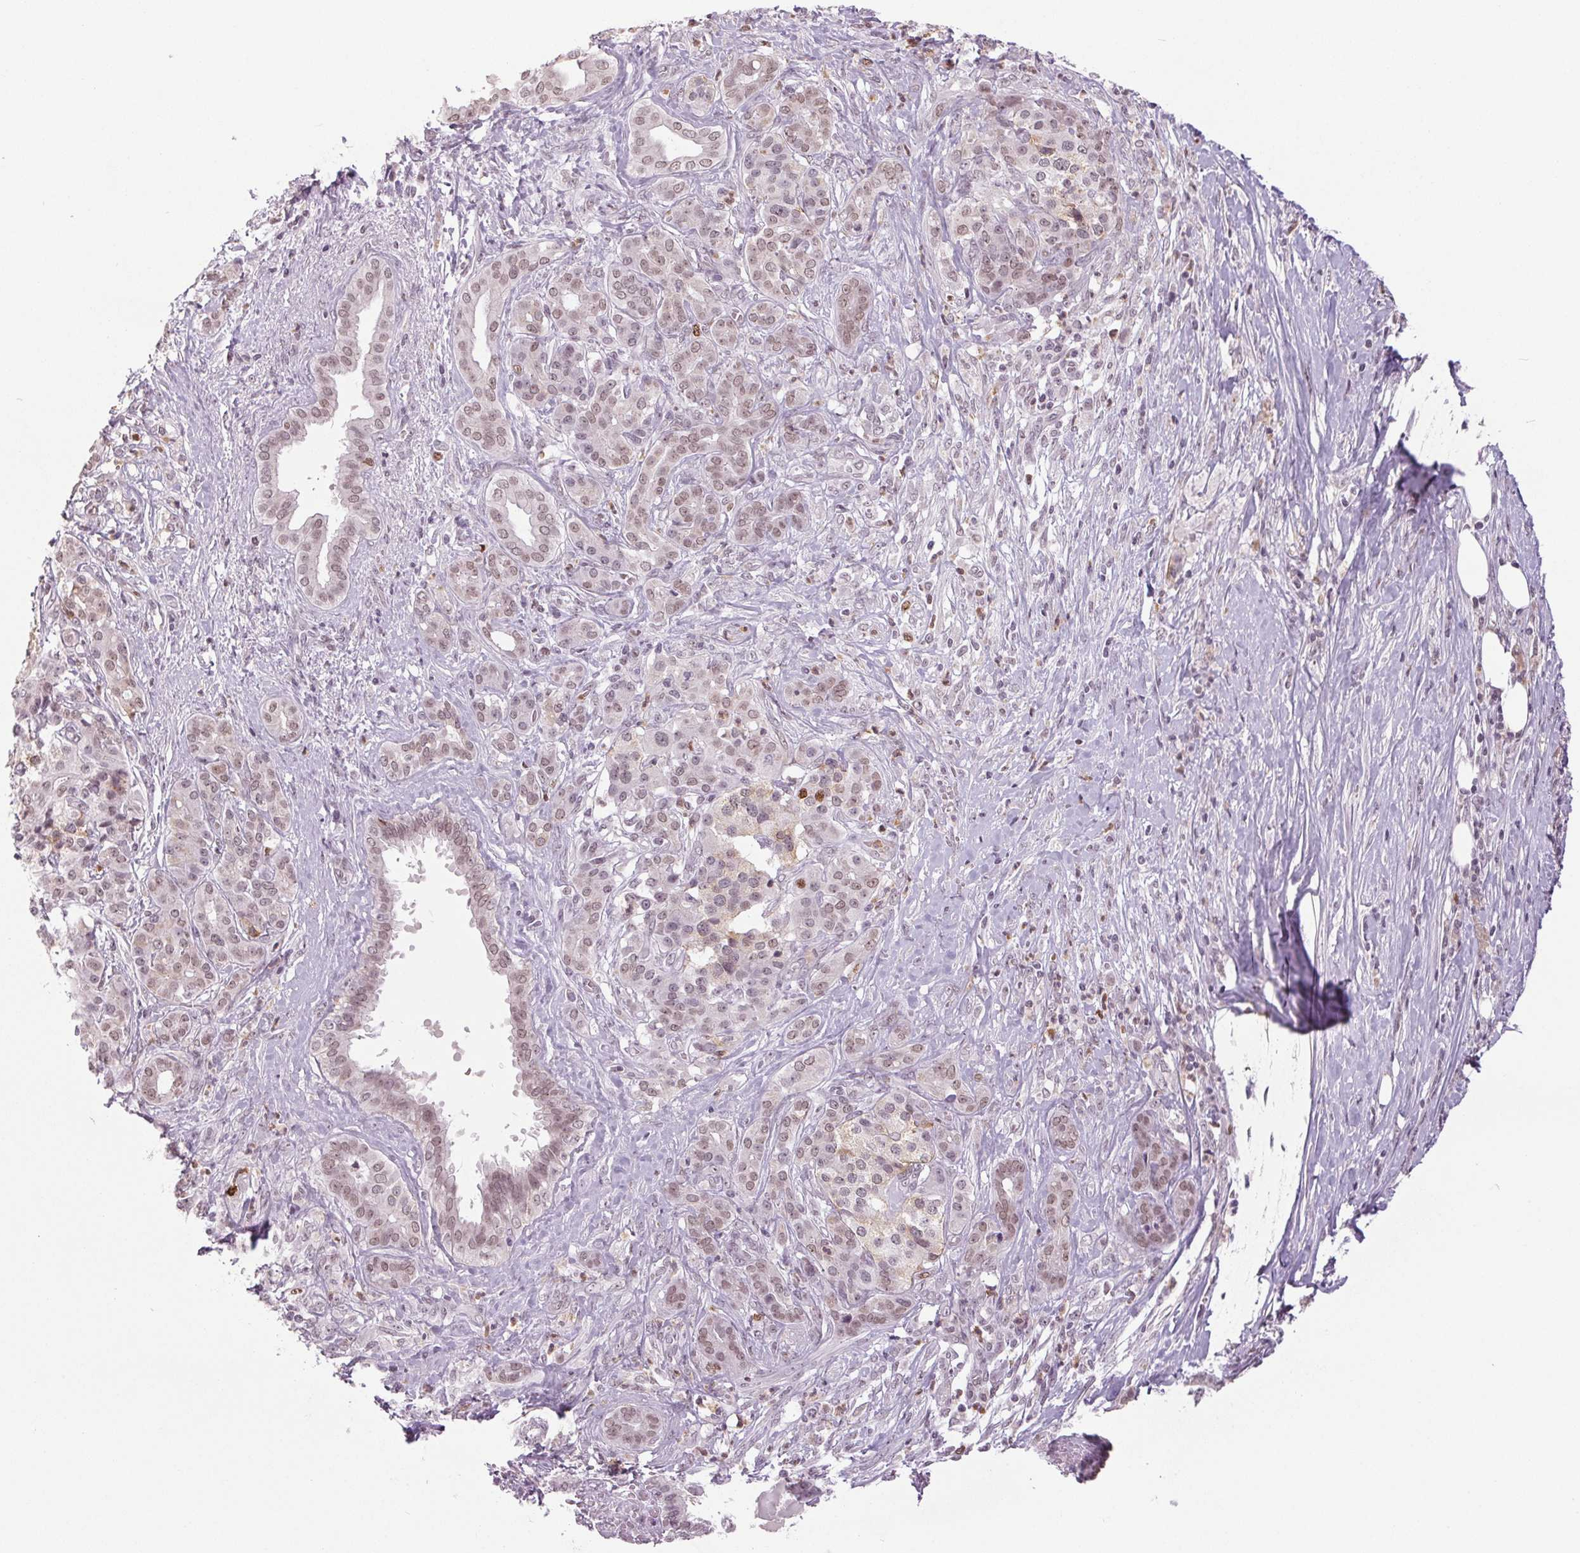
{"staining": {"intensity": "weak", "quantity": "25%-75%", "location": "nuclear"}, "tissue": "pancreatic cancer", "cell_type": "Tumor cells", "image_type": "cancer", "snomed": [{"axis": "morphology", "description": "Normal tissue, NOS"}, {"axis": "morphology", "description": "Inflammation, NOS"}, {"axis": "morphology", "description": "Adenocarcinoma, NOS"}, {"axis": "topography", "description": "Pancreas"}], "caption": "Weak nuclear staining for a protein is appreciated in about 25%-75% of tumor cells of adenocarcinoma (pancreatic) using immunohistochemistry.", "gene": "SMIM6", "patient": {"sex": "male", "age": 57}}